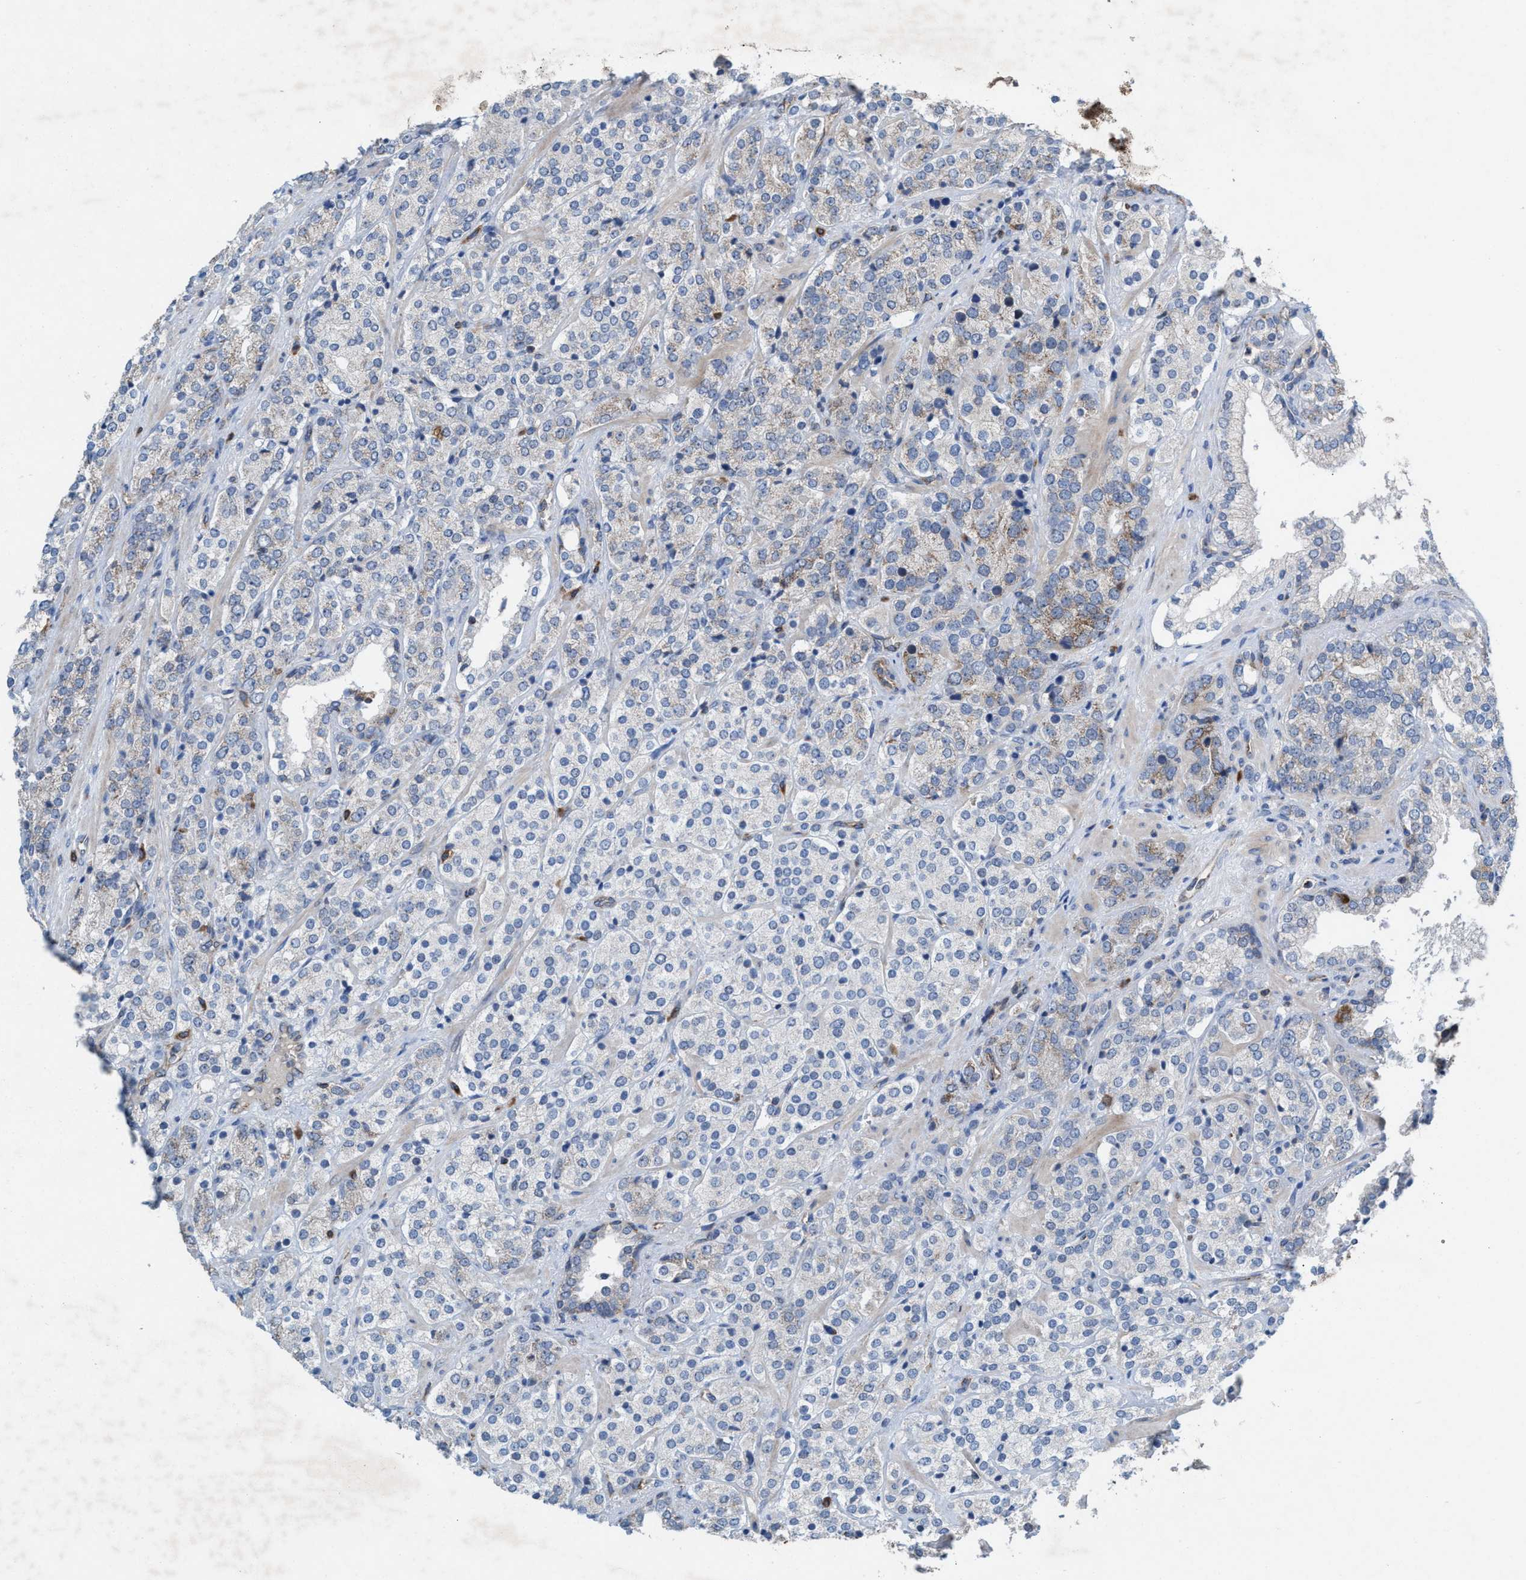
{"staining": {"intensity": "weak", "quantity": "25%-75%", "location": "cytoplasmic/membranous"}, "tissue": "prostate cancer", "cell_type": "Tumor cells", "image_type": "cancer", "snomed": [{"axis": "morphology", "description": "Adenocarcinoma, High grade"}, {"axis": "topography", "description": "Prostate"}], "caption": "Human prostate high-grade adenocarcinoma stained with a brown dye reveals weak cytoplasmic/membranous positive staining in about 25%-75% of tumor cells.", "gene": "MRM1", "patient": {"sex": "male", "age": 71}}